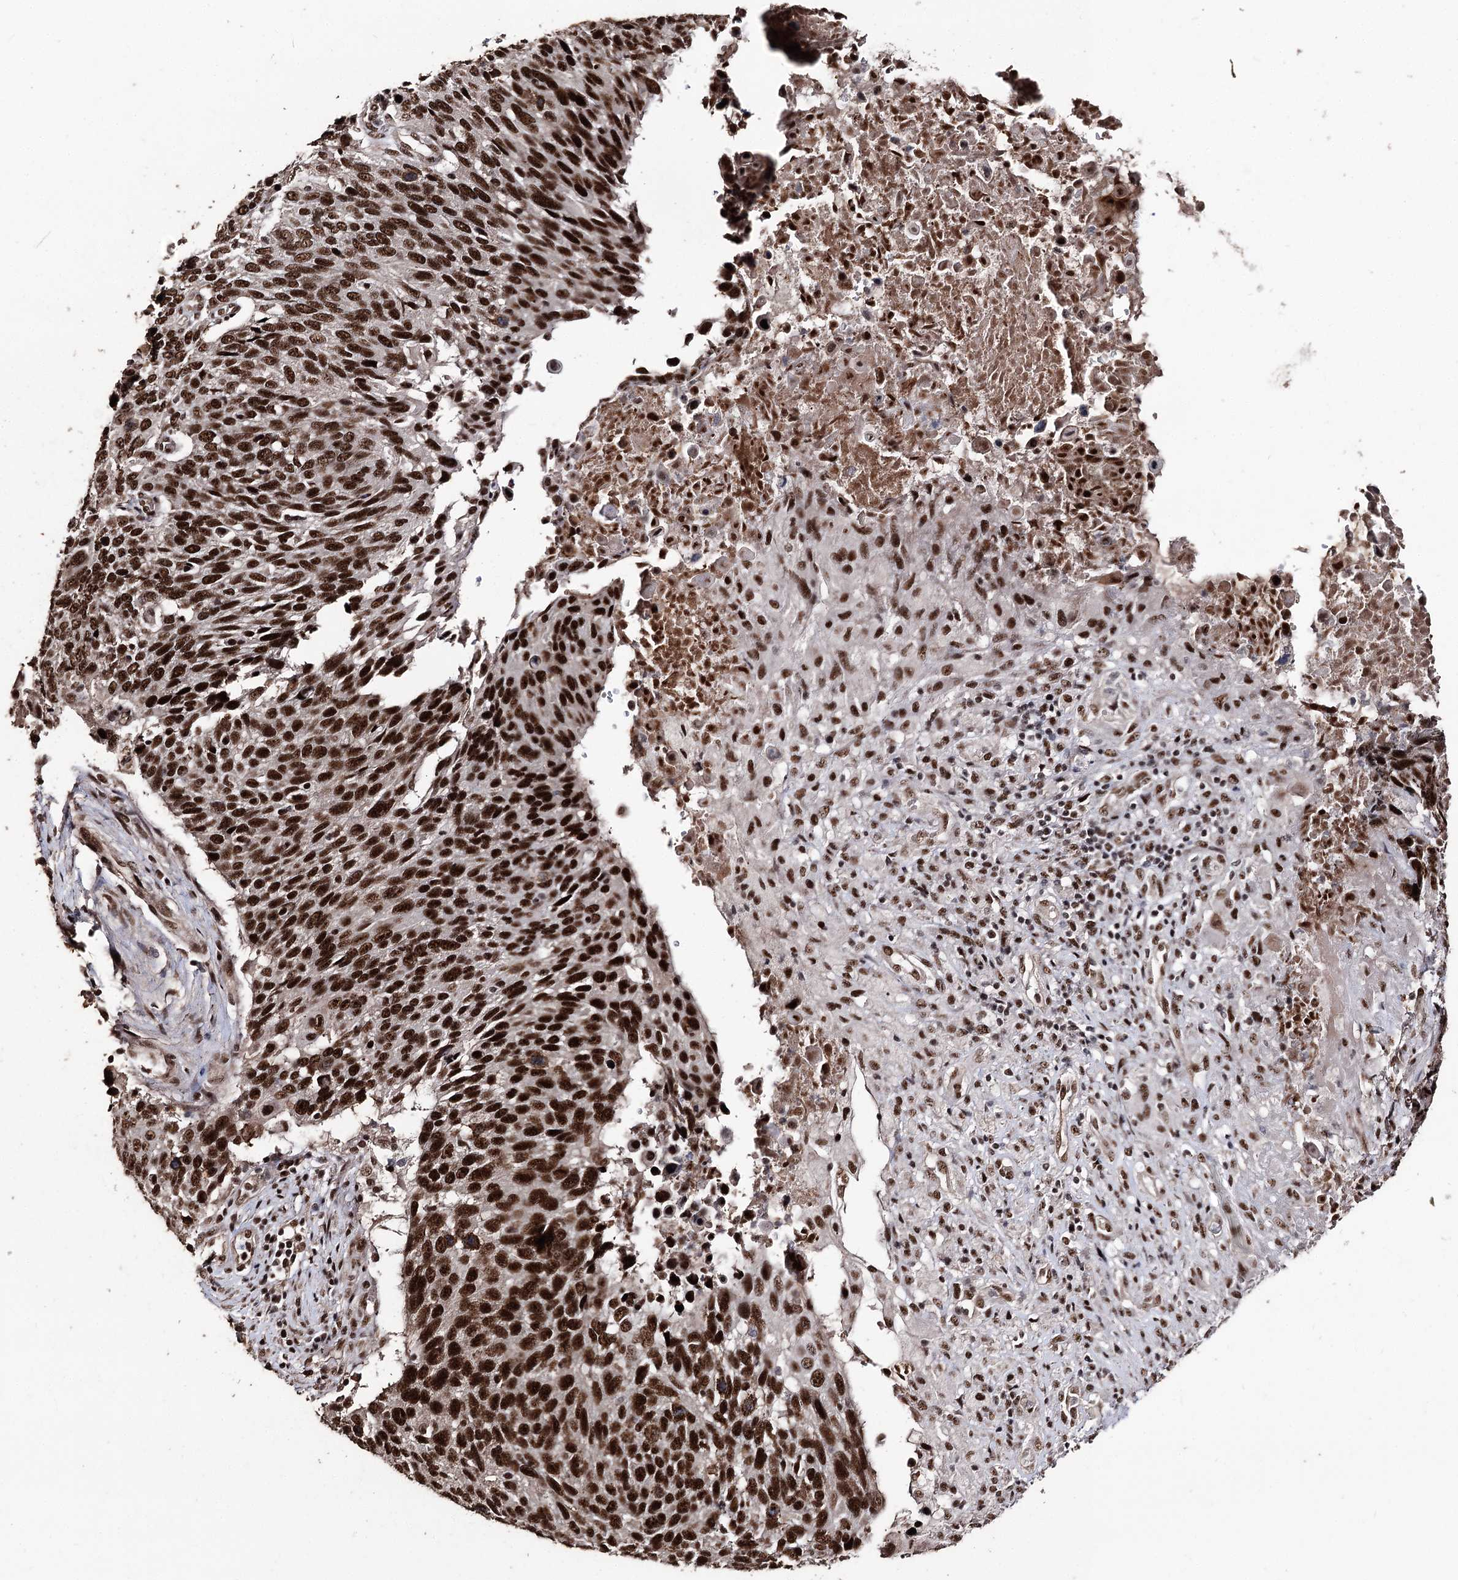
{"staining": {"intensity": "strong", "quantity": ">75%", "location": "nuclear"}, "tissue": "lung cancer", "cell_type": "Tumor cells", "image_type": "cancer", "snomed": [{"axis": "morphology", "description": "Squamous cell carcinoma, NOS"}, {"axis": "topography", "description": "Lung"}], "caption": "Immunohistochemical staining of lung squamous cell carcinoma exhibits high levels of strong nuclear positivity in approximately >75% of tumor cells. Immunohistochemistry stains the protein of interest in brown and the nuclei are stained blue.", "gene": "U2SURP", "patient": {"sex": "male", "age": 66}}